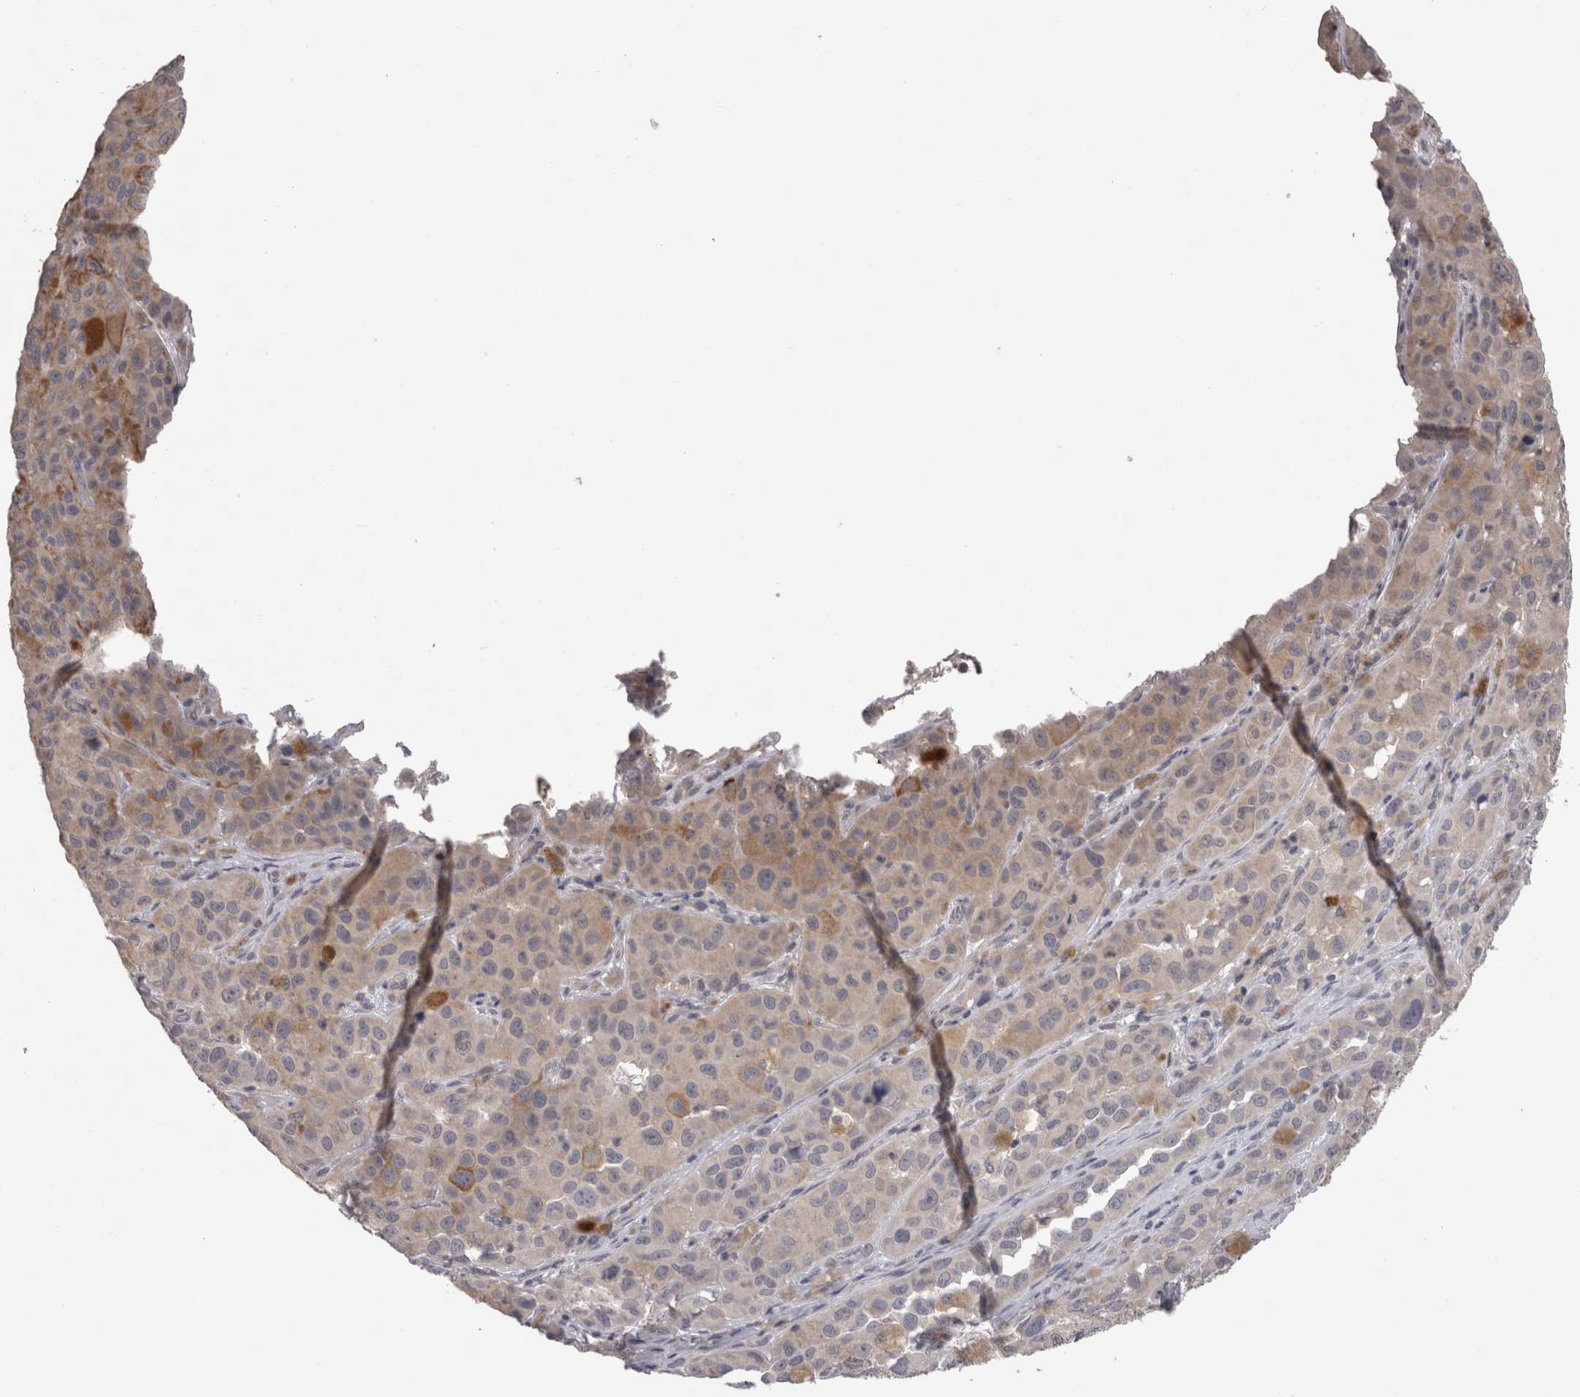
{"staining": {"intensity": "weak", "quantity": "<25%", "location": "cytoplasmic/membranous"}, "tissue": "melanoma", "cell_type": "Tumor cells", "image_type": "cancer", "snomed": [{"axis": "morphology", "description": "Malignant melanoma, NOS"}, {"axis": "topography", "description": "Skin"}], "caption": "Immunohistochemistry of human malignant melanoma displays no staining in tumor cells.", "gene": "PON3", "patient": {"sex": "male", "age": 96}}